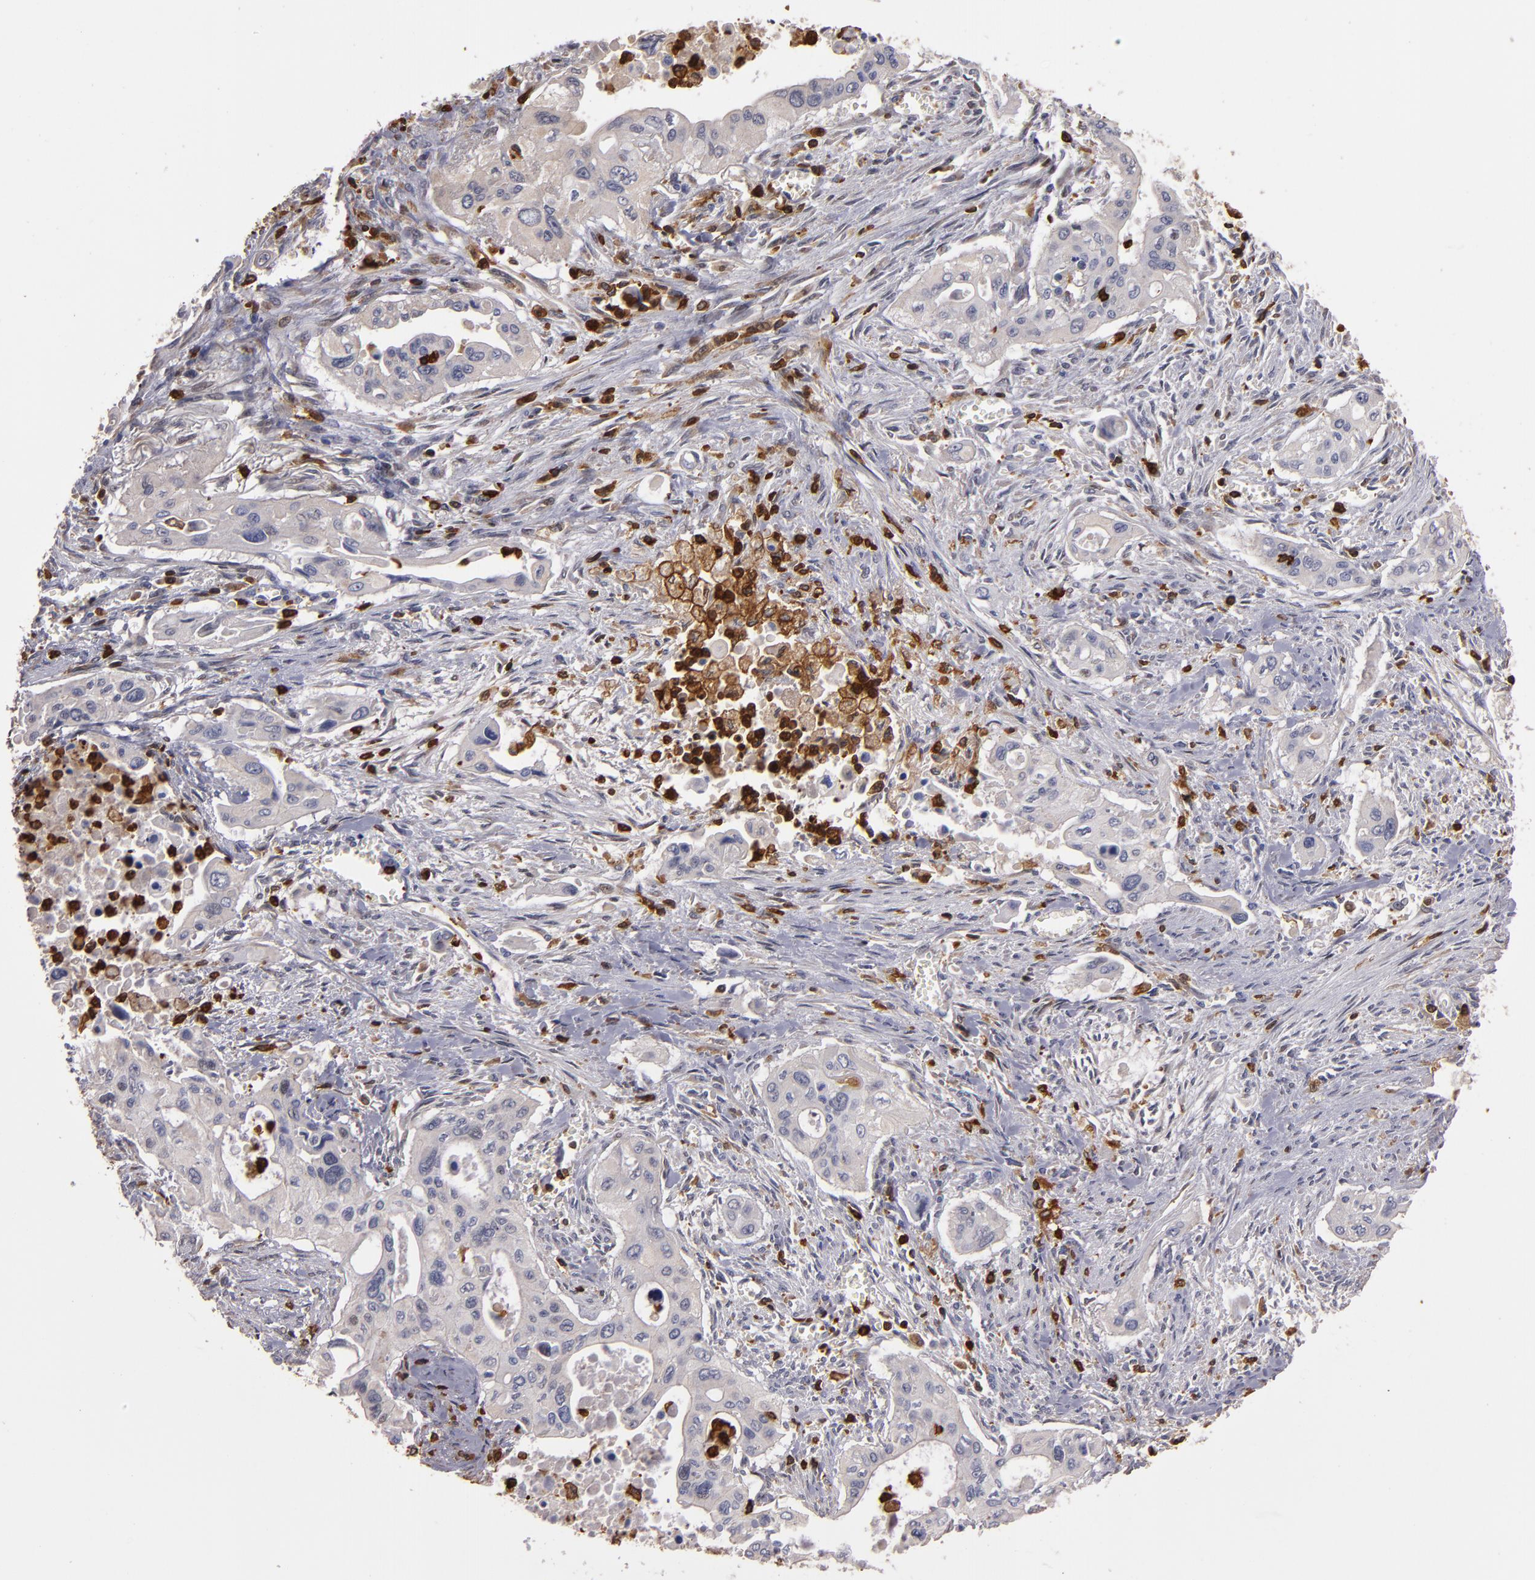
{"staining": {"intensity": "weak", "quantity": ">75%", "location": "cytoplasmic/membranous"}, "tissue": "pancreatic cancer", "cell_type": "Tumor cells", "image_type": "cancer", "snomed": [{"axis": "morphology", "description": "Adenocarcinoma, NOS"}, {"axis": "topography", "description": "Pancreas"}], "caption": "DAB immunohistochemical staining of human pancreatic cancer demonstrates weak cytoplasmic/membranous protein positivity in approximately >75% of tumor cells.", "gene": "WAS", "patient": {"sex": "male", "age": 77}}